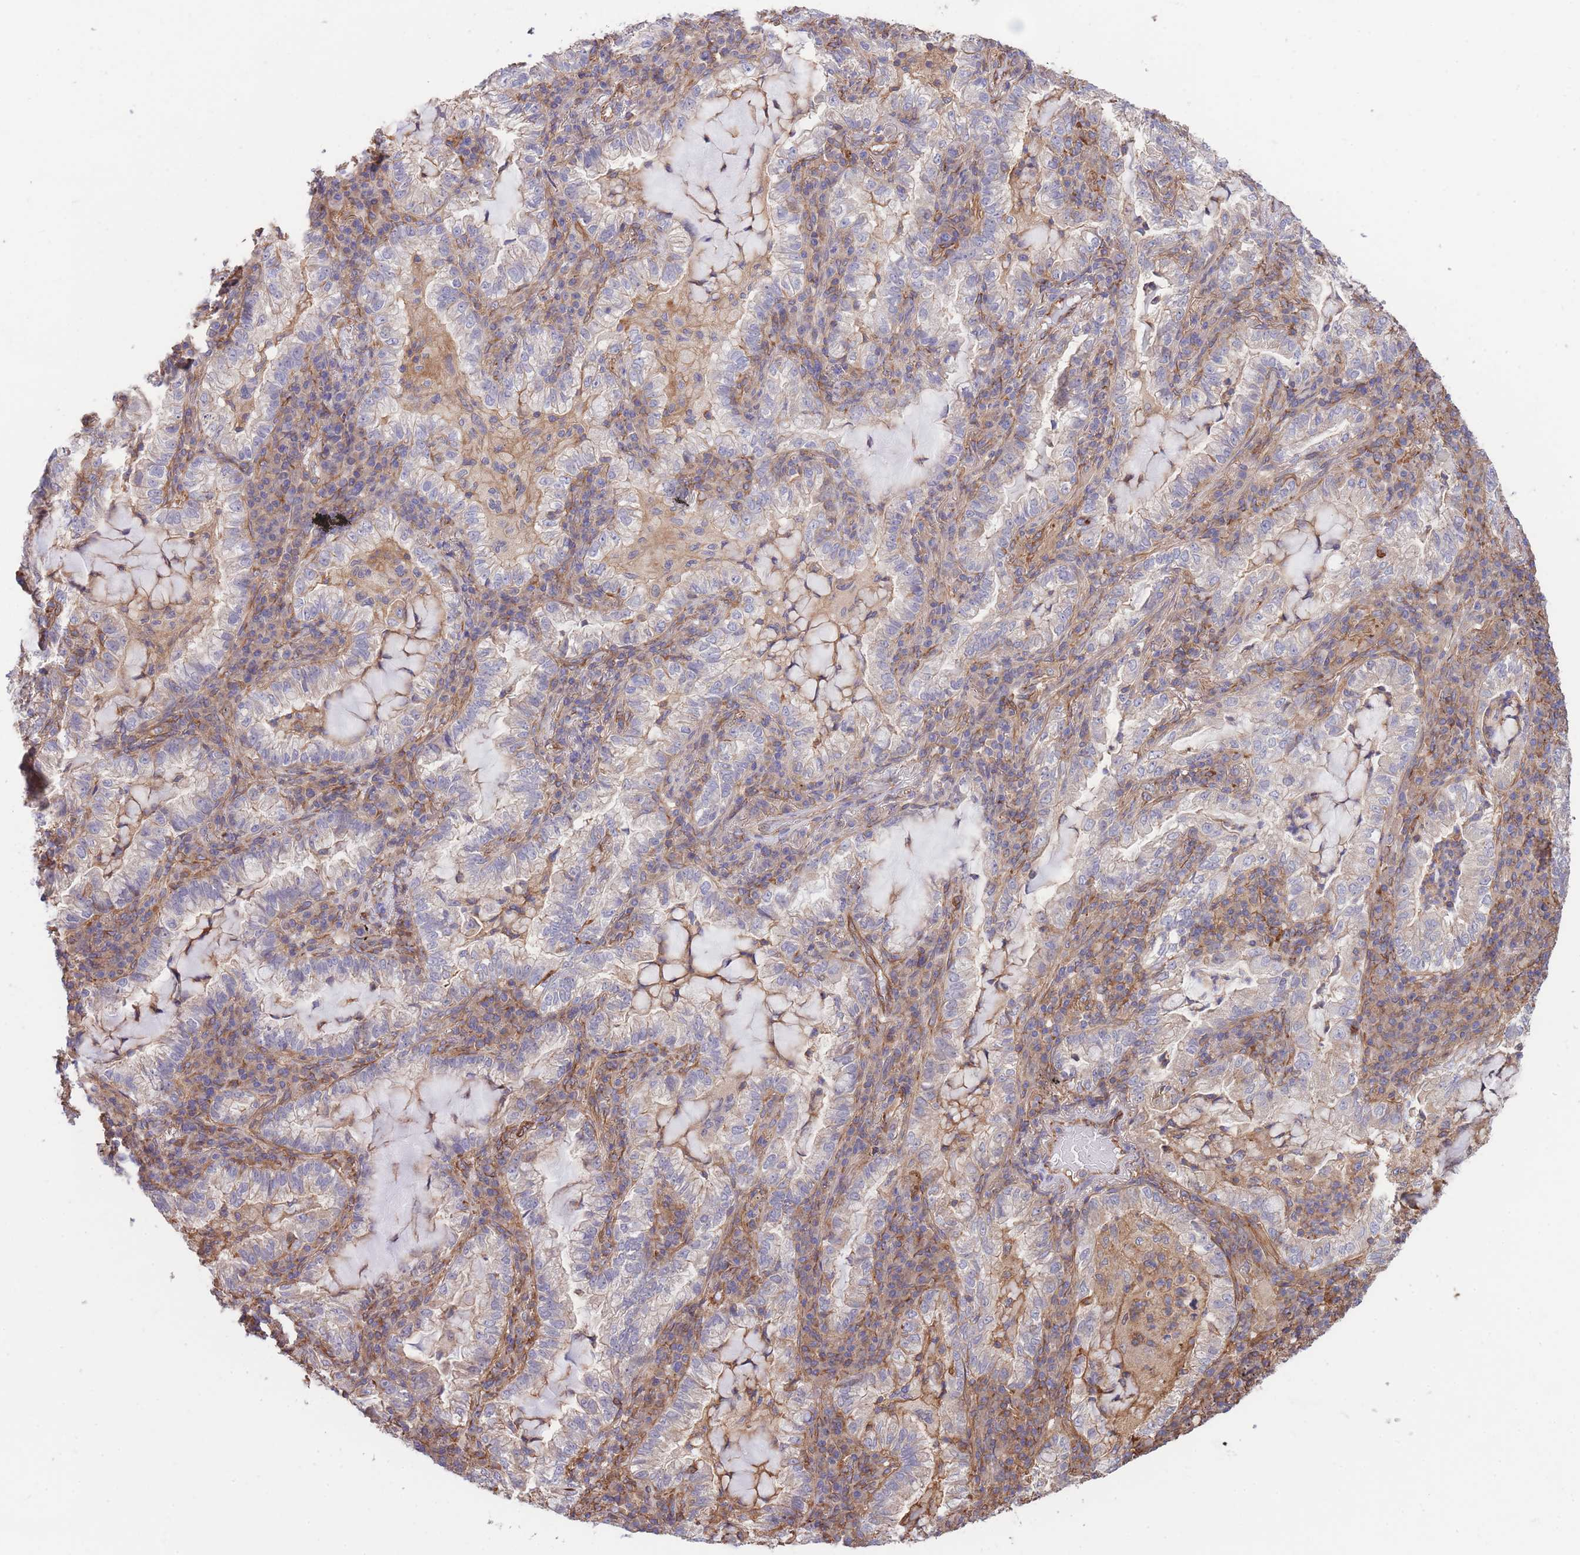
{"staining": {"intensity": "negative", "quantity": "none", "location": "none"}, "tissue": "lung cancer", "cell_type": "Tumor cells", "image_type": "cancer", "snomed": [{"axis": "morphology", "description": "Adenocarcinoma, NOS"}, {"axis": "topography", "description": "Lung"}], "caption": "An image of human lung adenocarcinoma is negative for staining in tumor cells. The staining is performed using DAB brown chromogen with nuclei counter-stained in using hematoxylin.", "gene": "LRRN4CL", "patient": {"sex": "female", "age": 73}}